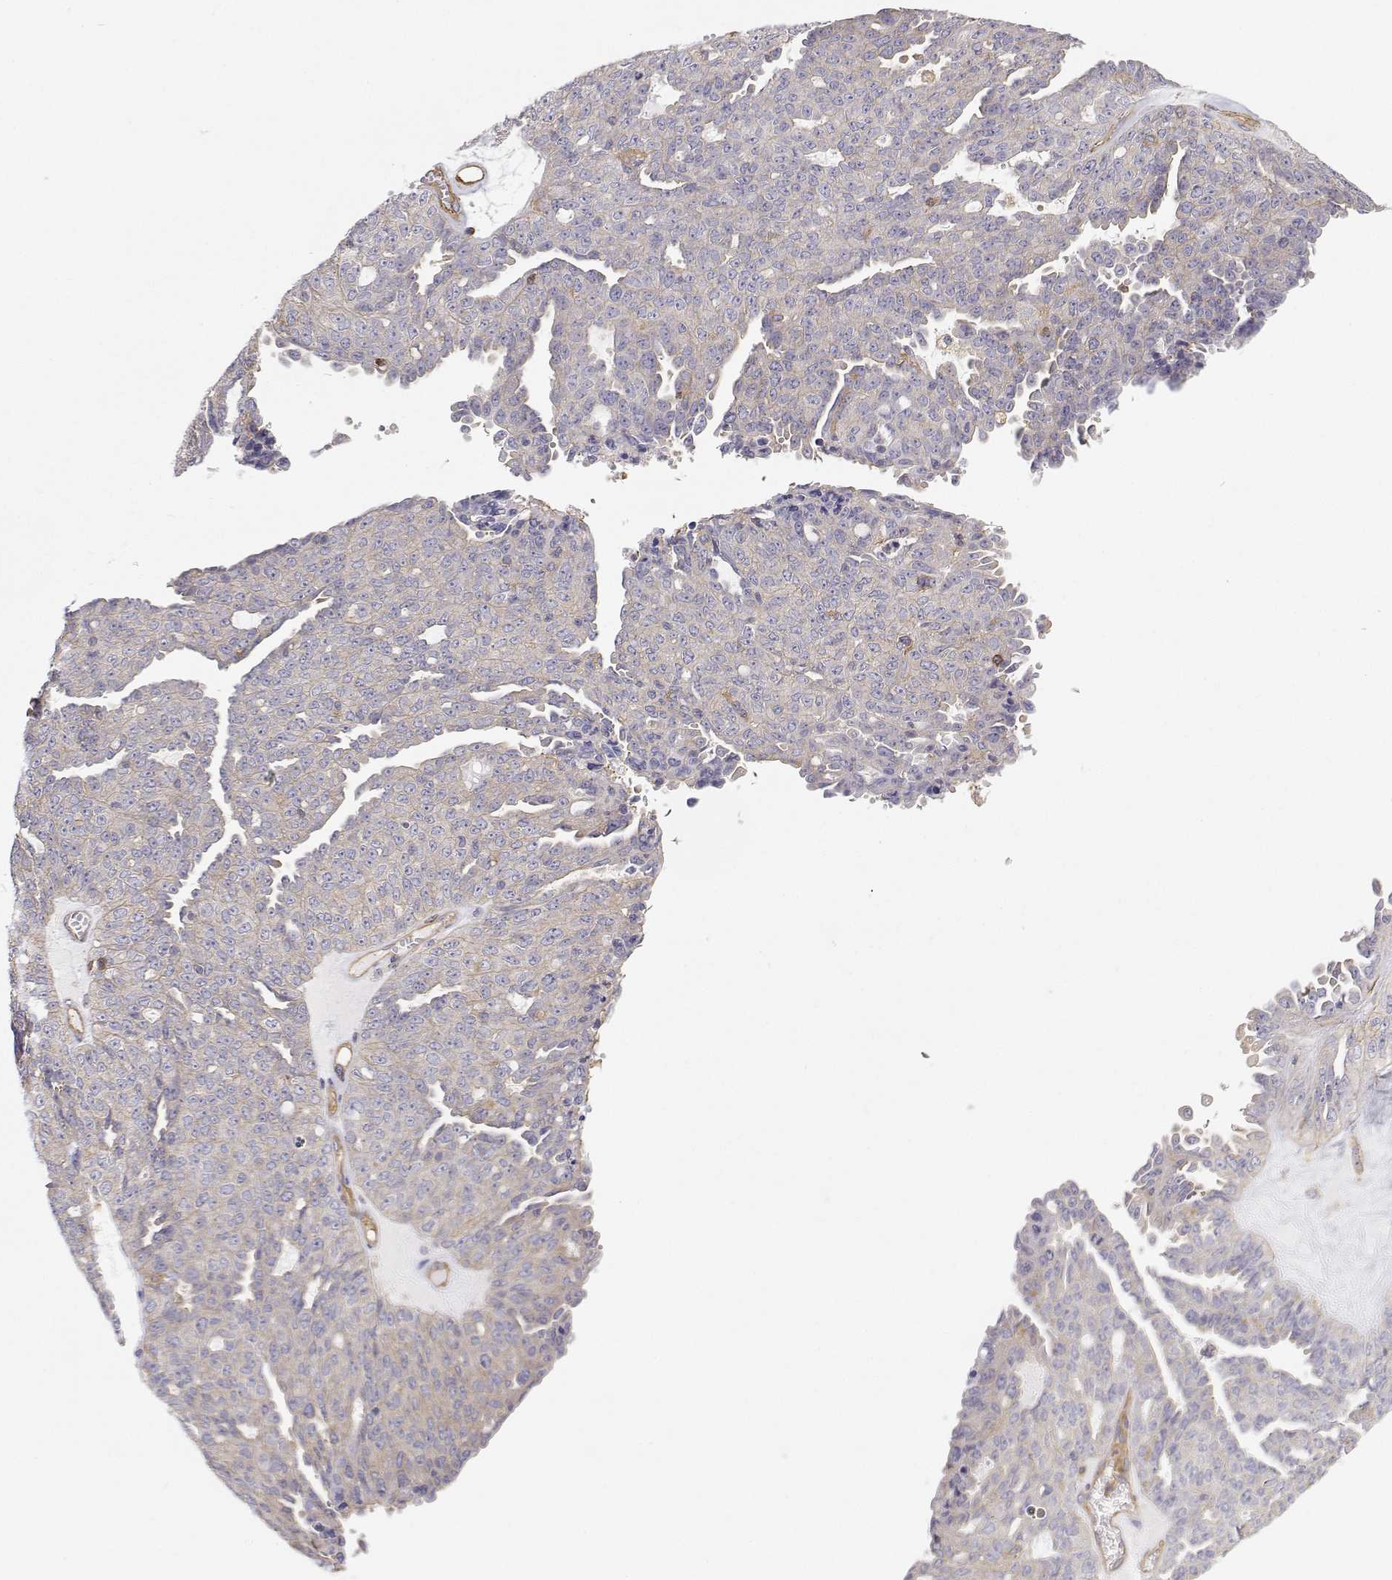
{"staining": {"intensity": "negative", "quantity": "none", "location": "none"}, "tissue": "ovarian cancer", "cell_type": "Tumor cells", "image_type": "cancer", "snomed": [{"axis": "morphology", "description": "Cystadenocarcinoma, serous, NOS"}, {"axis": "topography", "description": "Ovary"}], "caption": "The immunohistochemistry (IHC) photomicrograph has no significant expression in tumor cells of serous cystadenocarcinoma (ovarian) tissue.", "gene": "MYH9", "patient": {"sex": "female", "age": 71}}